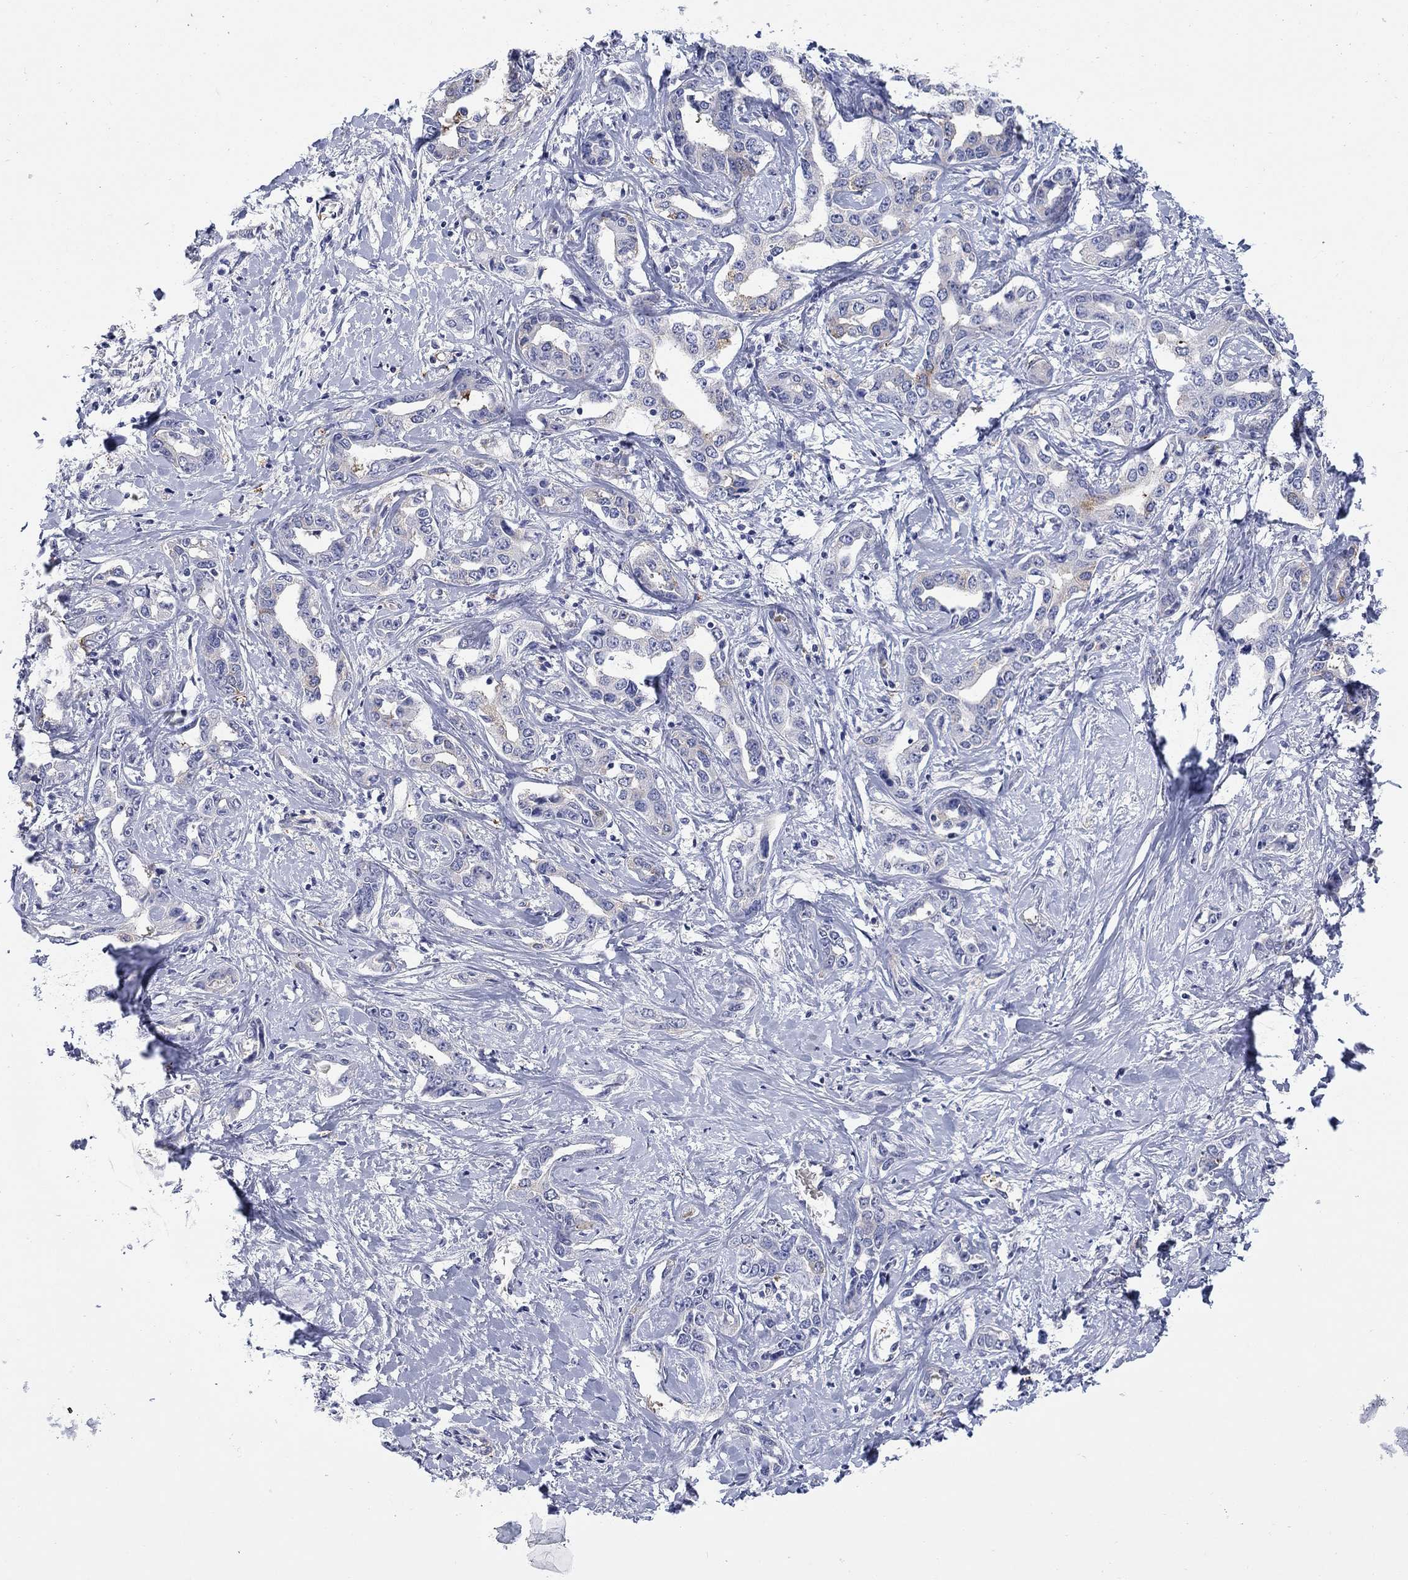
{"staining": {"intensity": "negative", "quantity": "none", "location": "none"}, "tissue": "liver cancer", "cell_type": "Tumor cells", "image_type": "cancer", "snomed": [{"axis": "morphology", "description": "Cholangiocarcinoma"}, {"axis": "topography", "description": "Liver"}], "caption": "This micrograph is of liver cholangiocarcinoma stained with immunohistochemistry (IHC) to label a protein in brown with the nuclei are counter-stained blue. There is no expression in tumor cells.", "gene": "PTPRZ1", "patient": {"sex": "male", "age": 59}}